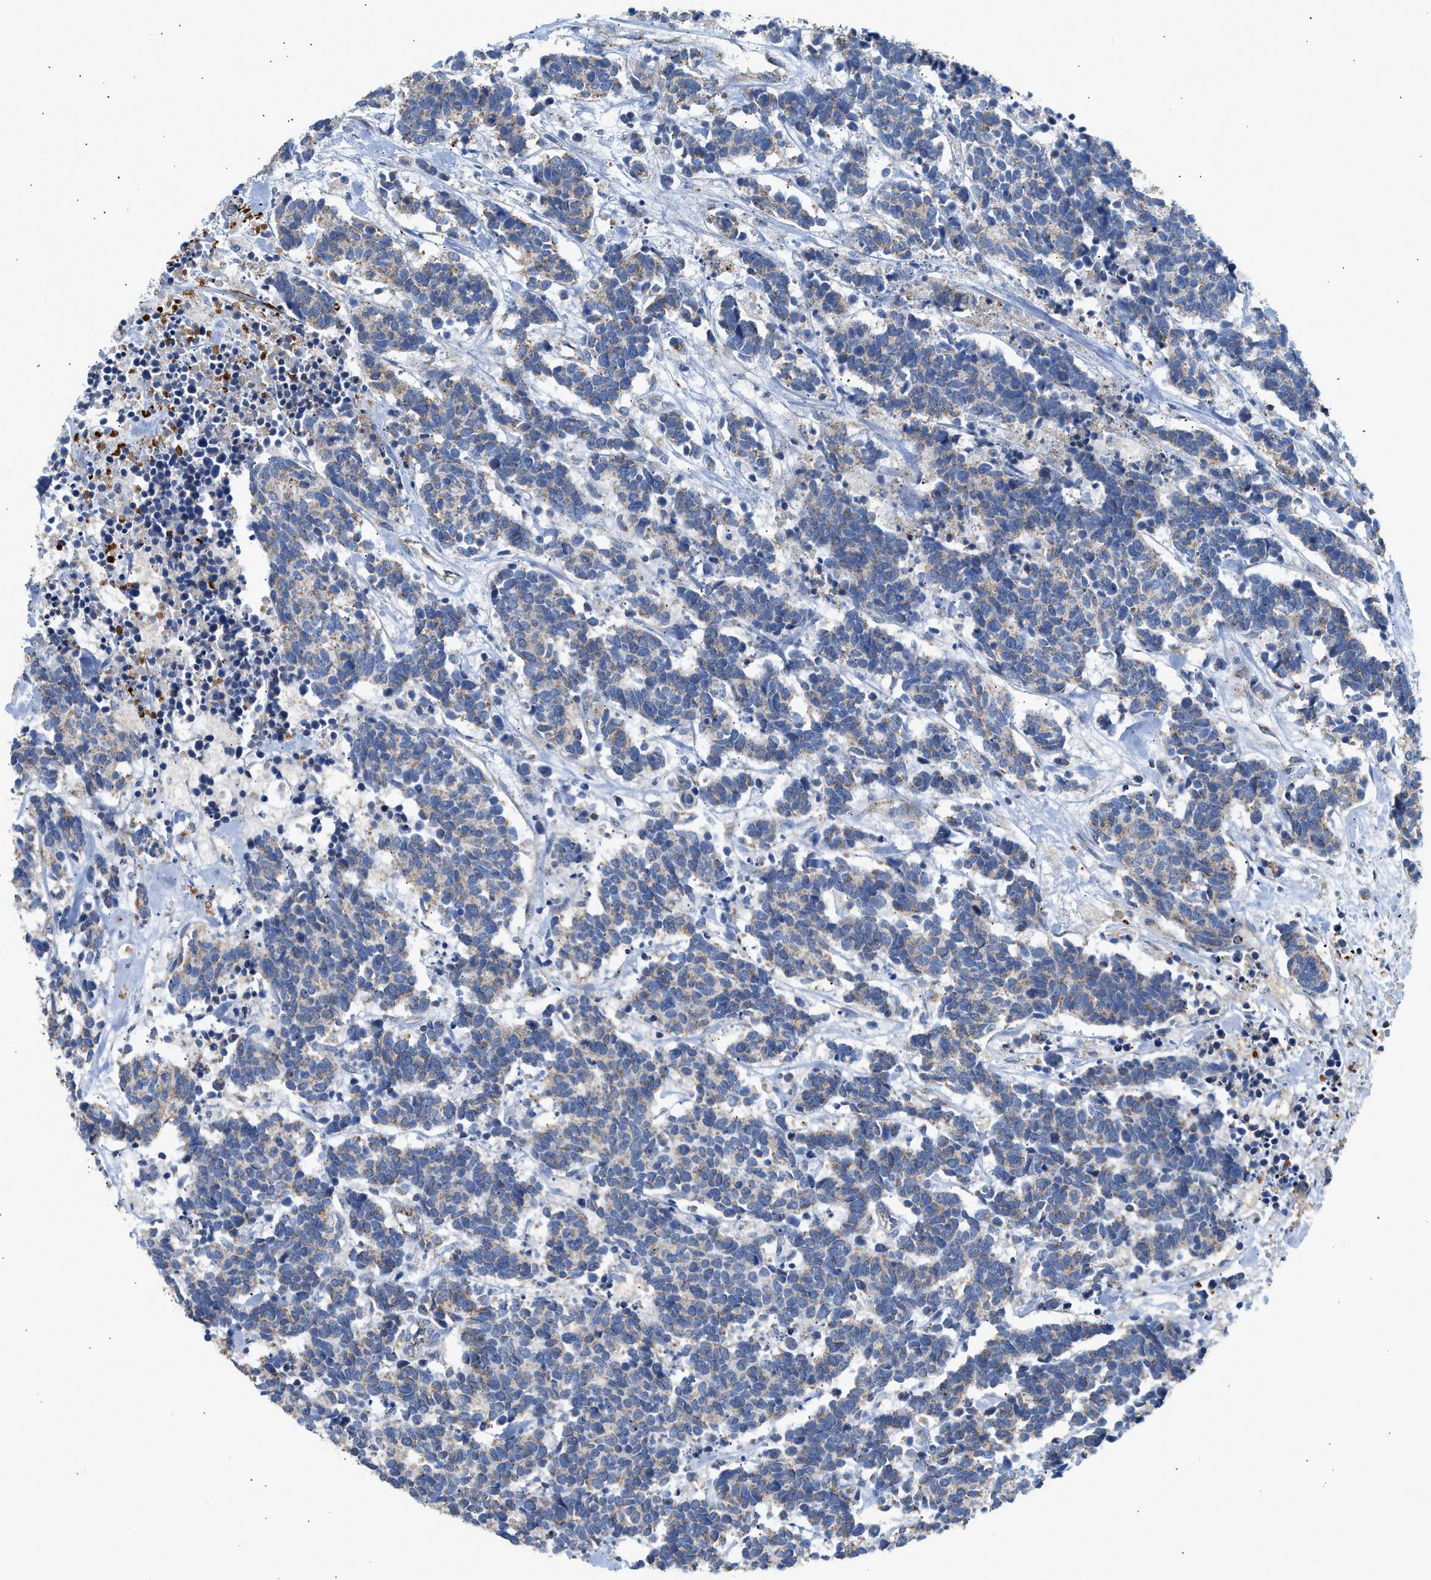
{"staining": {"intensity": "weak", "quantity": ">75%", "location": "cytoplasmic/membranous"}, "tissue": "carcinoid", "cell_type": "Tumor cells", "image_type": "cancer", "snomed": [{"axis": "morphology", "description": "Carcinoma, NOS"}, {"axis": "morphology", "description": "Carcinoid, malignant, NOS"}, {"axis": "topography", "description": "Urinary bladder"}], "caption": "Protein expression analysis of carcinoid (malignant) shows weak cytoplasmic/membranous expression in approximately >75% of tumor cells.", "gene": "GOT2", "patient": {"sex": "male", "age": 57}}